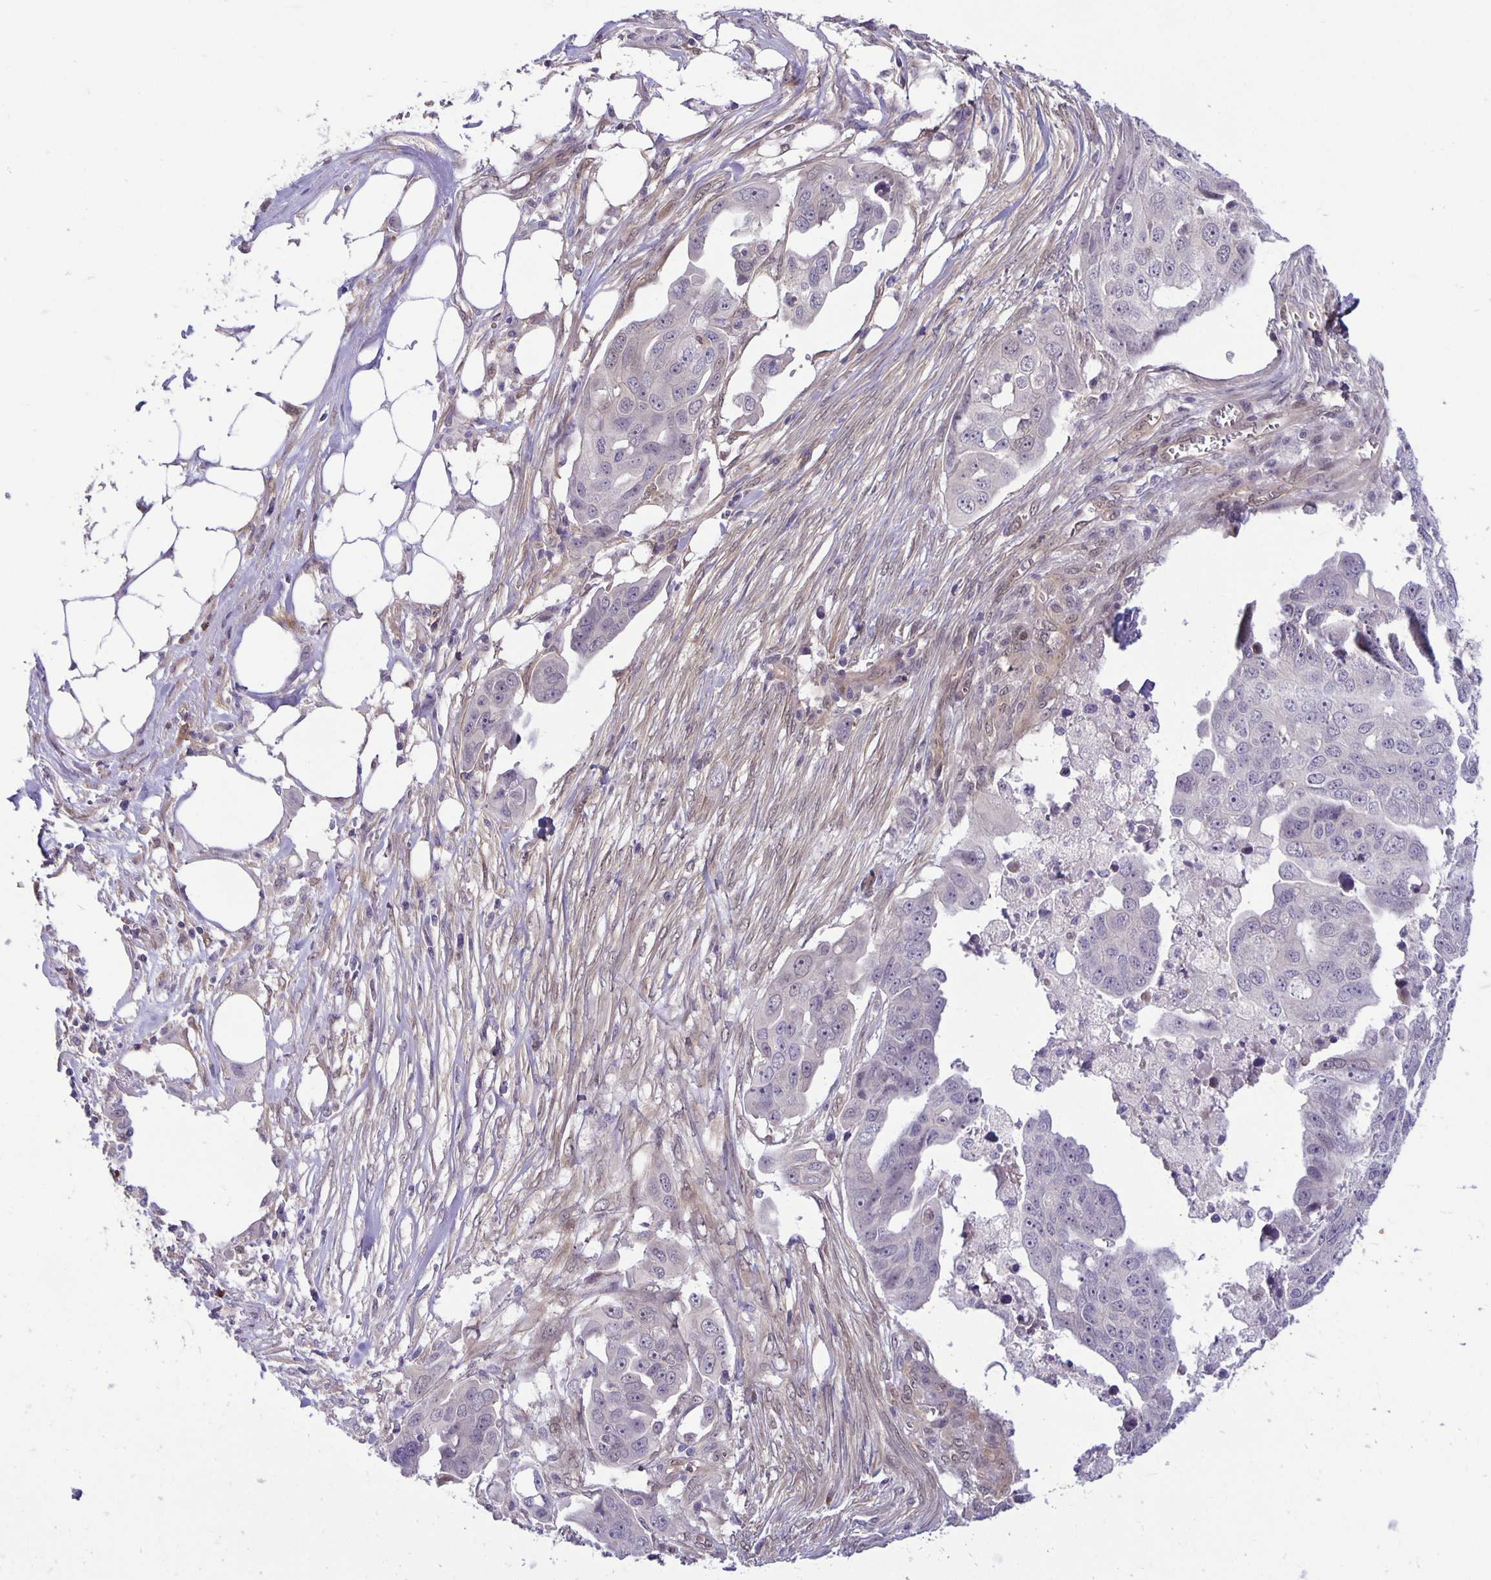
{"staining": {"intensity": "negative", "quantity": "none", "location": "none"}, "tissue": "ovarian cancer", "cell_type": "Tumor cells", "image_type": "cancer", "snomed": [{"axis": "morphology", "description": "Carcinoma, endometroid"}, {"axis": "topography", "description": "Ovary"}], "caption": "Ovarian endometroid carcinoma stained for a protein using immunohistochemistry (IHC) displays no expression tumor cells.", "gene": "TAX1BP3", "patient": {"sex": "female", "age": 70}}